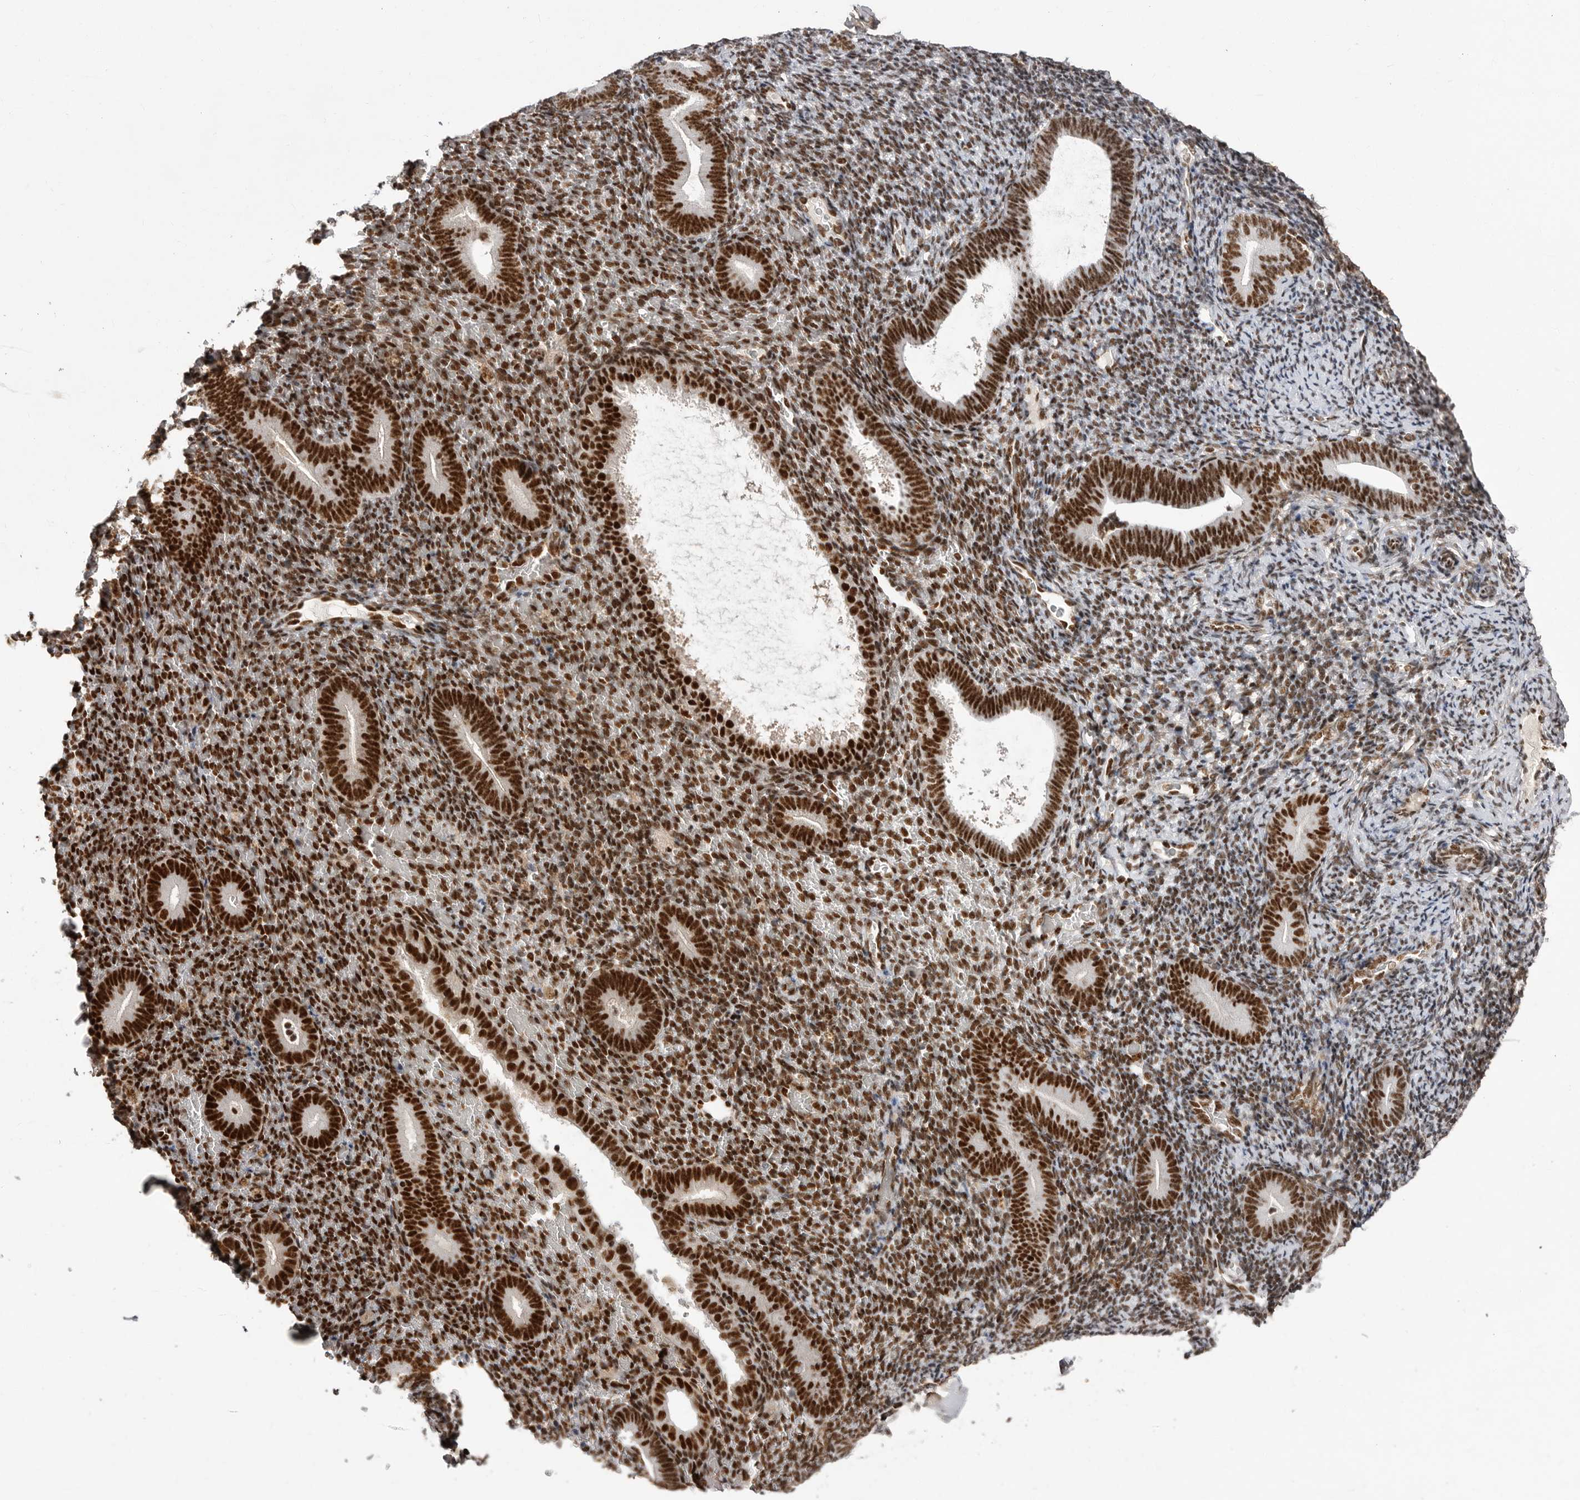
{"staining": {"intensity": "strong", "quantity": "25%-75%", "location": "nuclear"}, "tissue": "endometrium", "cell_type": "Cells in endometrial stroma", "image_type": "normal", "snomed": [{"axis": "morphology", "description": "Normal tissue, NOS"}, {"axis": "topography", "description": "Endometrium"}], "caption": "Human endometrium stained with a brown dye shows strong nuclear positive positivity in approximately 25%-75% of cells in endometrial stroma.", "gene": "PPP1R8", "patient": {"sex": "female", "age": 51}}